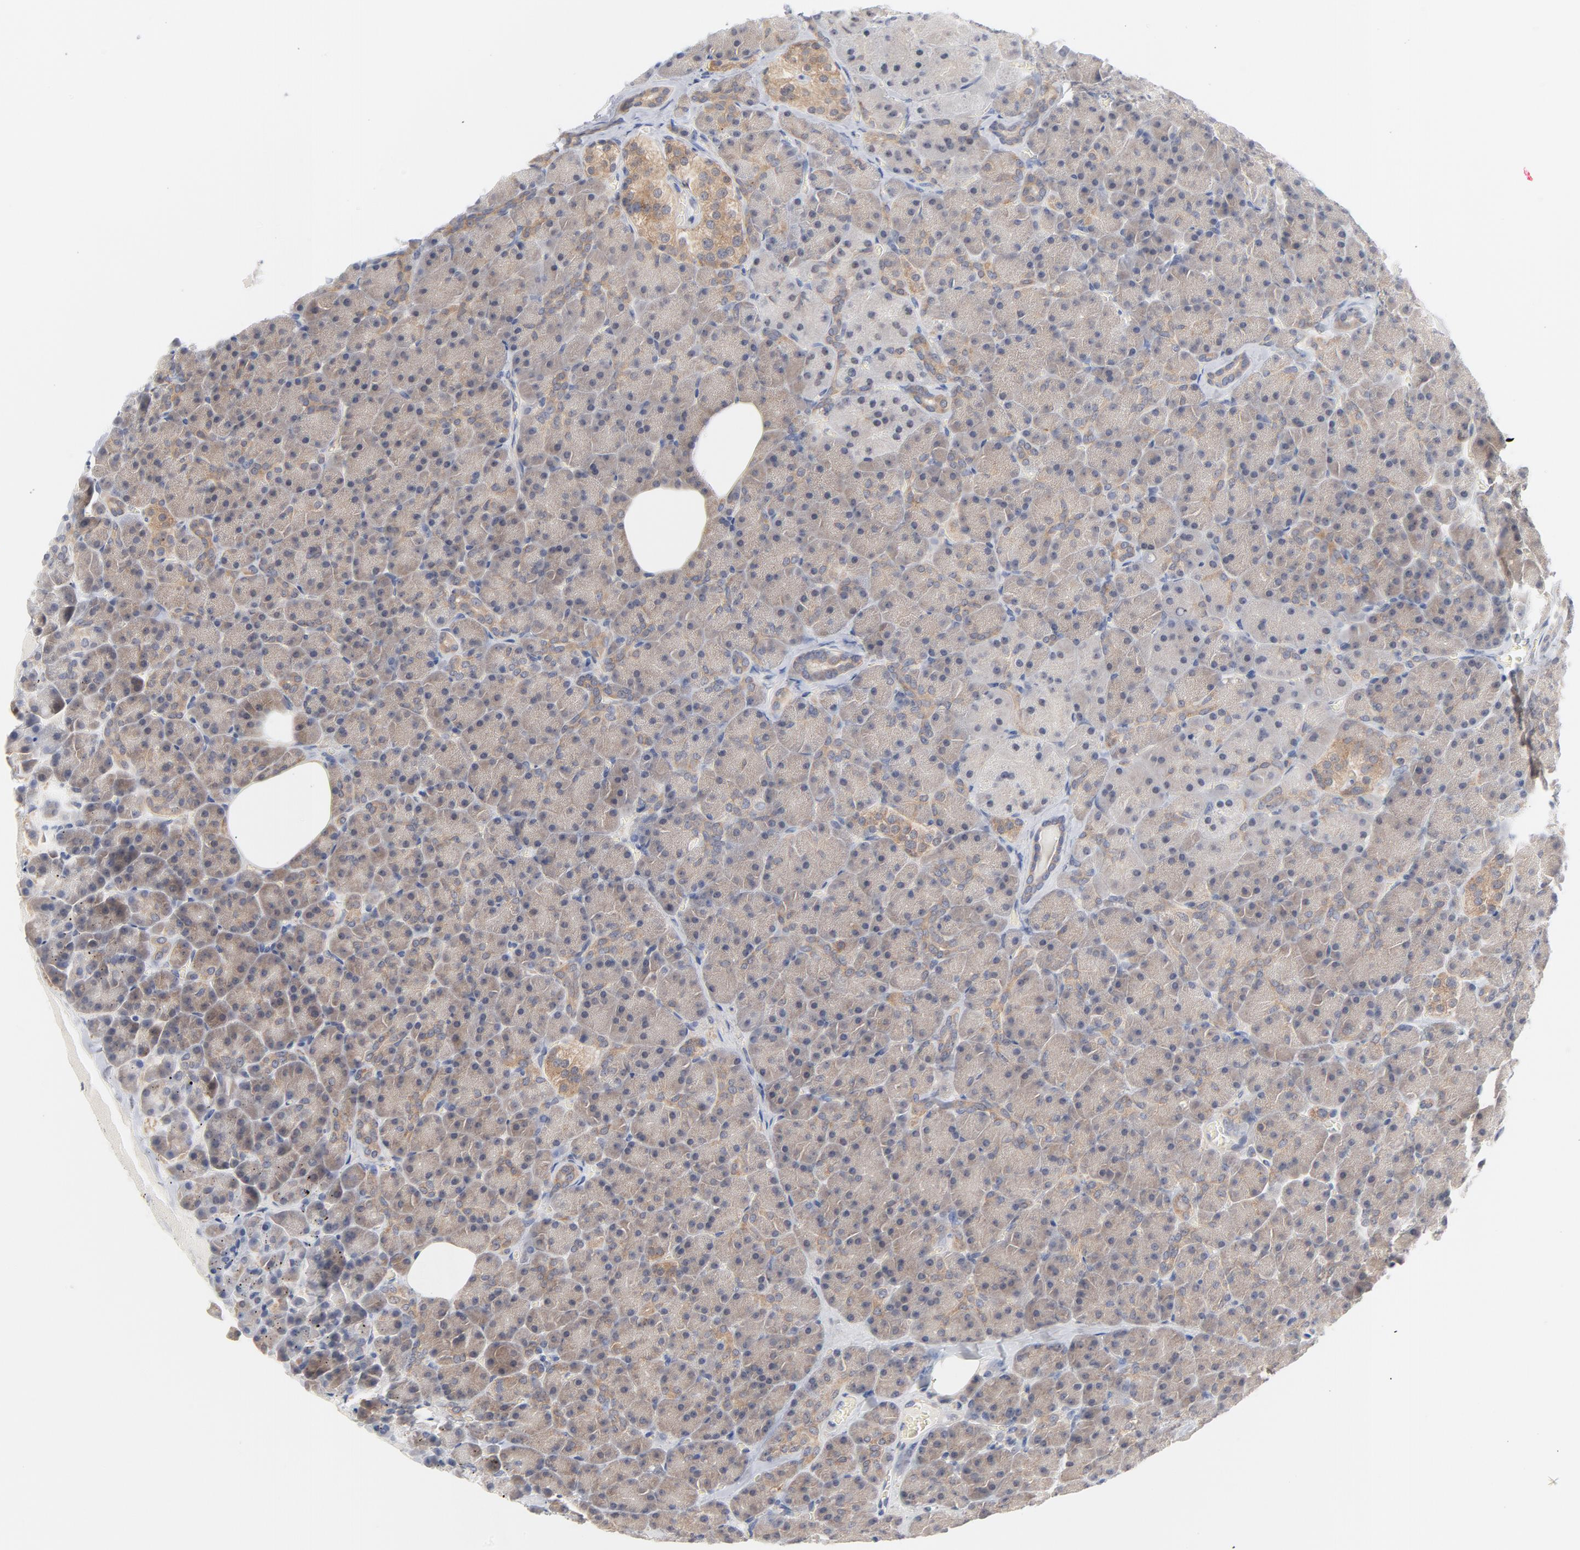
{"staining": {"intensity": "weak", "quantity": "25%-75%", "location": "cytoplasmic/membranous"}, "tissue": "pancreas", "cell_type": "Exocrine glandular cells", "image_type": "normal", "snomed": [{"axis": "morphology", "description": "Normal tissue, NOS"}, {"axis": "topography", "description": "Pancreas"}], "caption": "Immunohistochemistry photomicrograph of normal pancreas: pancreas stained using immunohistochemistry exhibits low levels of weak protein expression localized specifically in the cytoplasmic/membranous of exocrine glandular cells, appearing as a cytoplasmic/membranous brown color.", "gene": "UBL4A", "patient": {"sex": "female", "age": 35}}